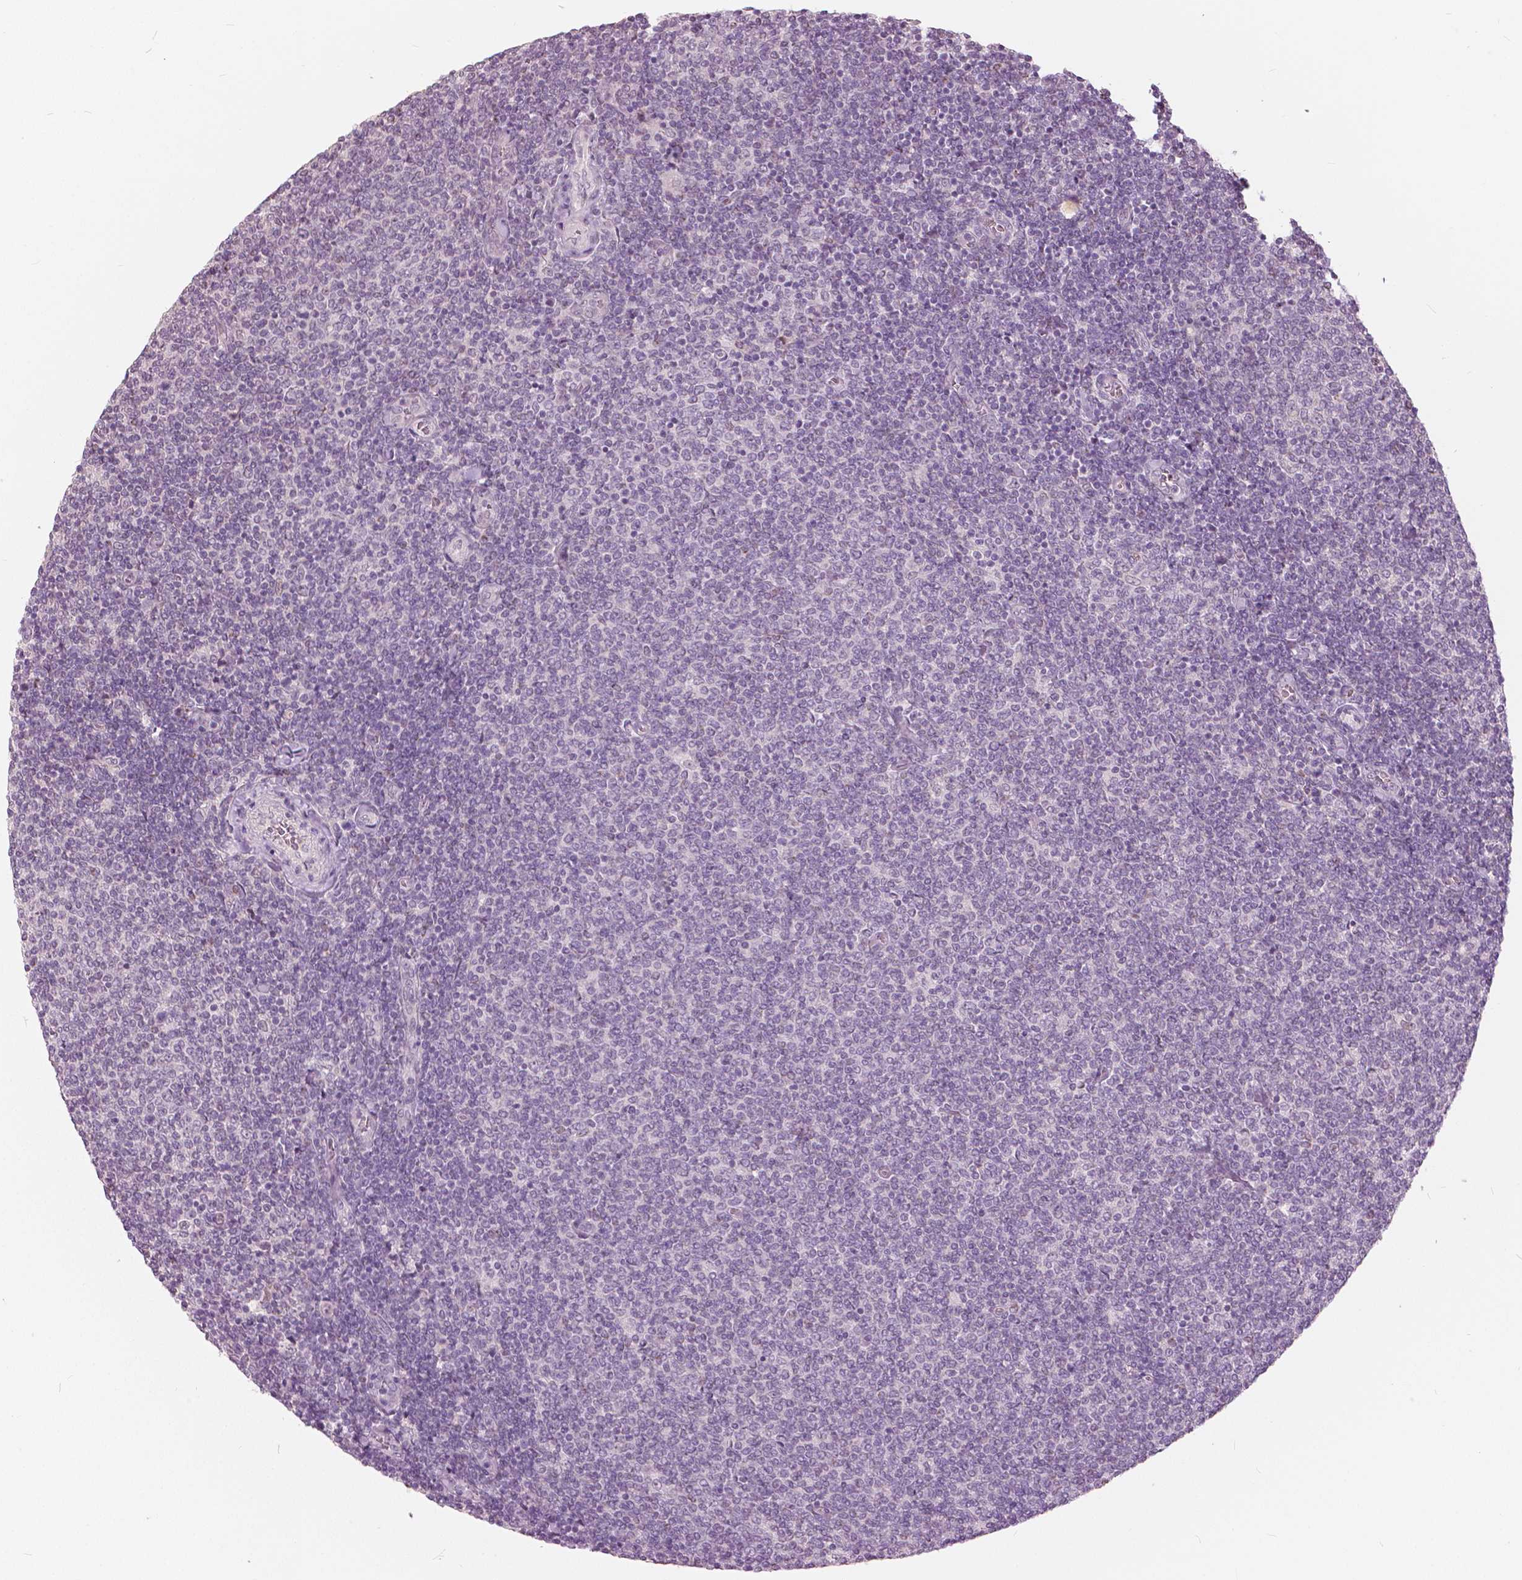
{"staining": {"intensity": "negative", "quantity": "none", "location": "none"}, "tissue": "lymphoma", "cell_type": "Tumor cells", "image_type": "cancer", "snomed": [{"axis": "morphology", "description": "Malignant lymphoma, non-Hodgkin's type, Low grade"}, {"axis": "topography", "description": "Lymph node"}], "caption": "High power microscopy histopathology image of an immunohistochemistry photomicrograph of low-grade malignant lymphoma, non-Hodgkin's type, revealing no significant expression in tumor cells.", "gene": "NANOG", "patient": {"sex": "male", "age": 52}}